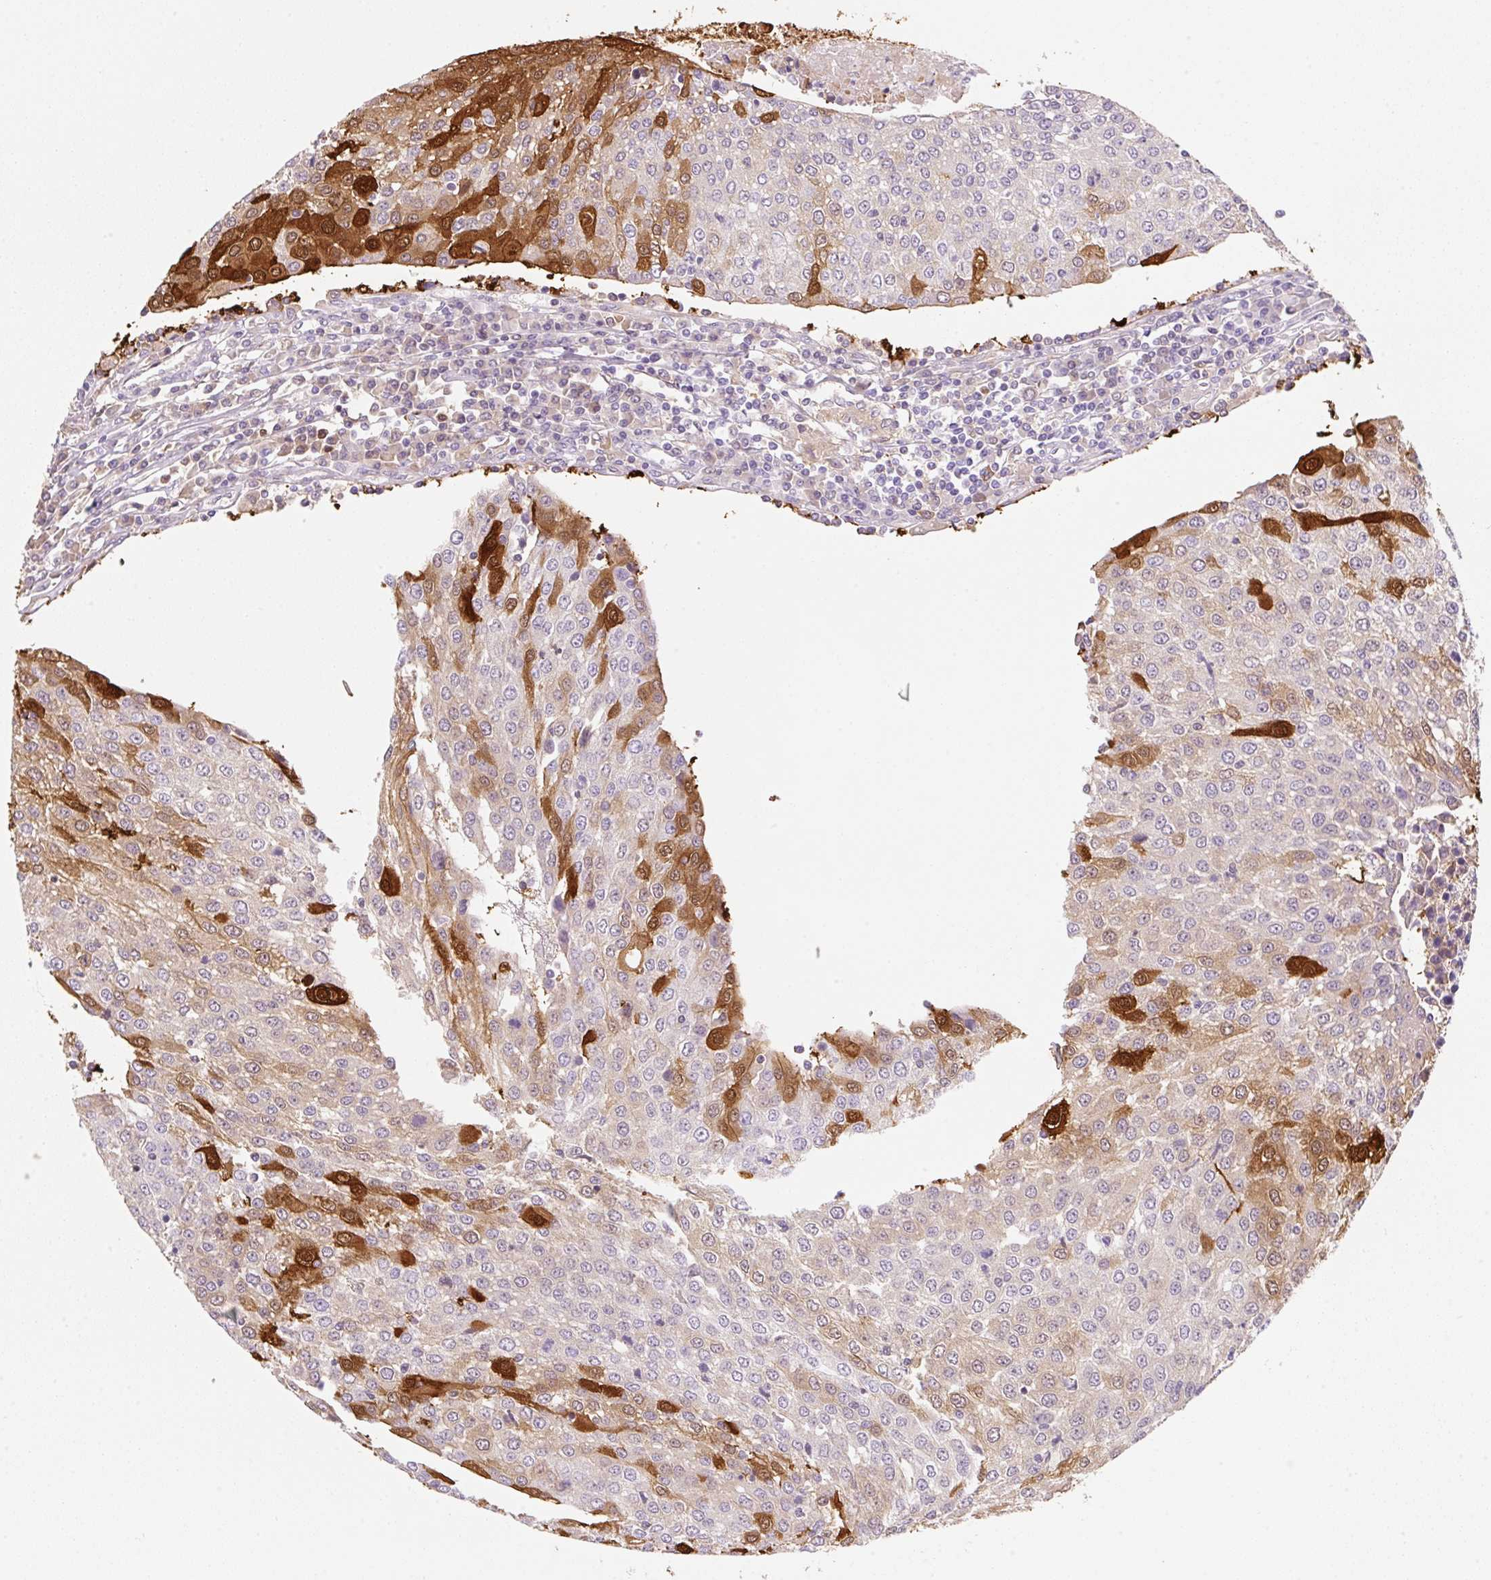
{"staining": {"intensity": "strong", "quantity": "25%-75%", "location": "cytoplasmic/membranous,nuclear"}, "tissue": "urothelial cancer", "cell_type": "Tumor cells", "image_type": "cancer", "snomed": [{"axis": "morphology", "description": "Urothelial carcinoma, High grade"}, {"axis": "topography", "description": "Urinary bladder"}], "caption": "Urothelial carcinoma (high-grade) was stained to show a protein in brown. There is high levels of strong cytoplasmic/membranous and nuclear positivity in approximately 25%-75% of tumor cells. The staining is performed using DAB (3,3'-diaminobenzidine) brown chromogen to label protein expression. The nuclei are counter-stained blue using hematoxylin.", "gene": "FABP5", "patient": {"sex": "female", "age": 85}}